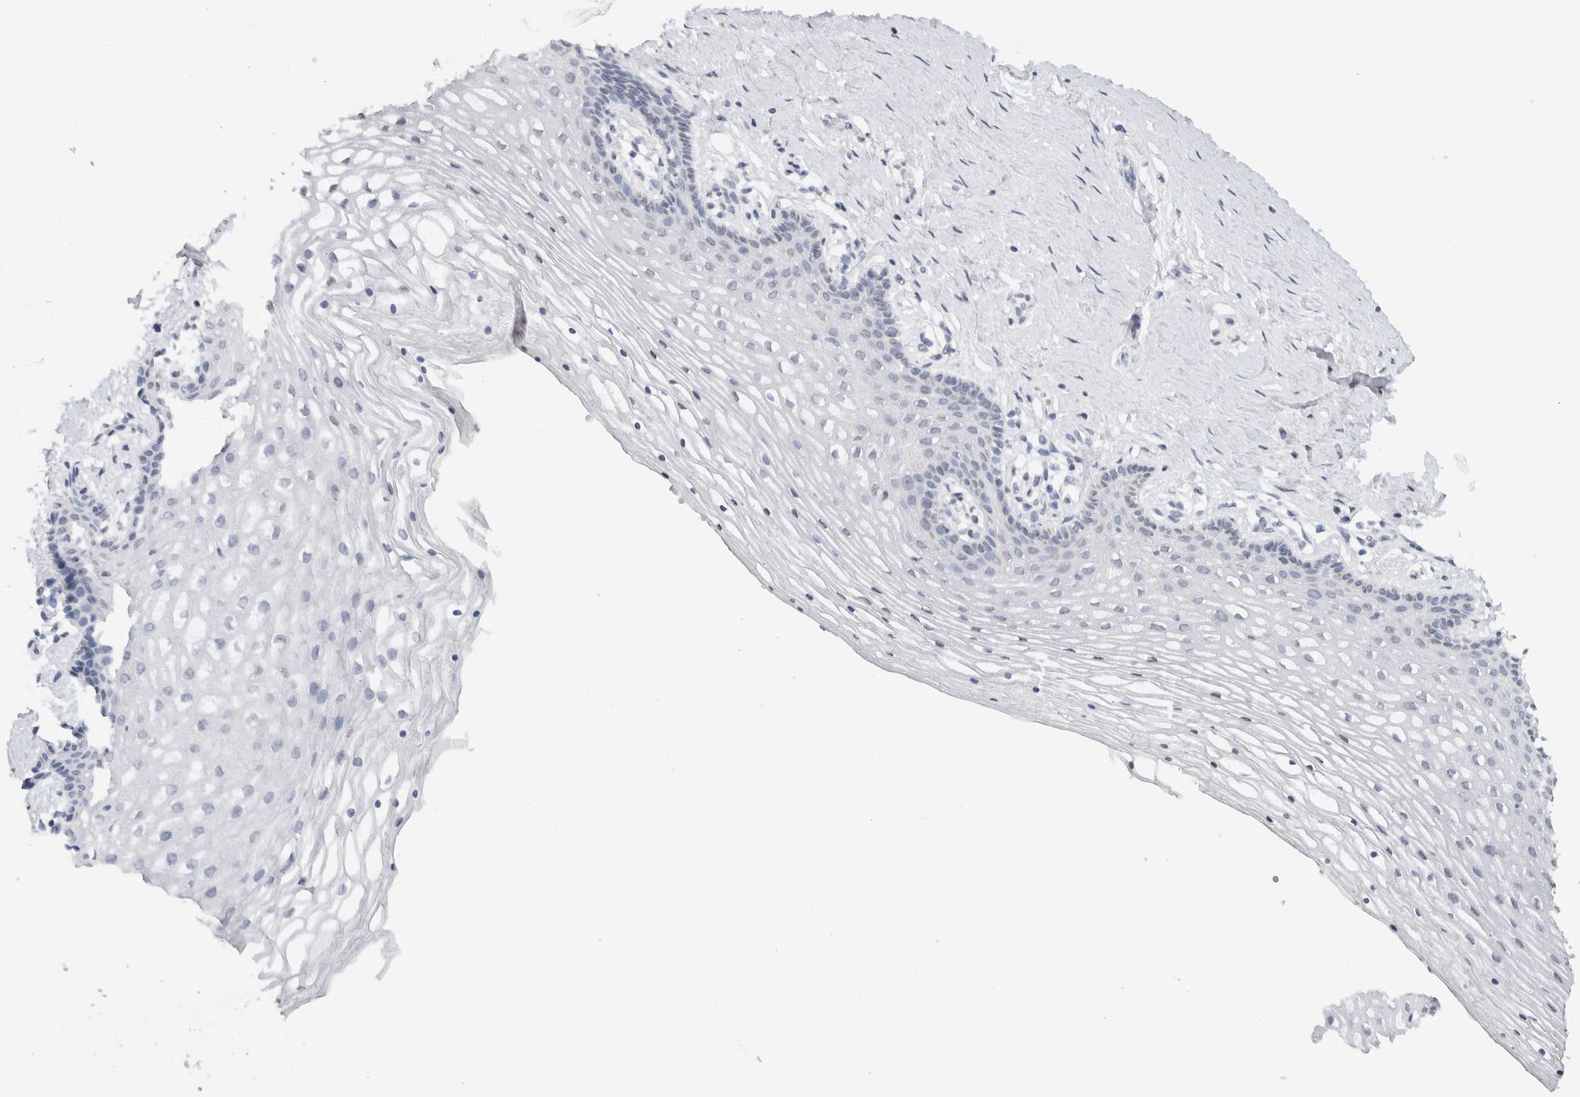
{"staining": {"intensity": "negative", "quantity": "none", "location": "none"}, "tissue": "vagina", "cell_type": "Squamous epithelial cells", "image_type": "normal", "snomed": [{"axis": "morphology", "description": "Normal tissue, NOS"}, {"axis": "topography", "description": "Vagina"}], "caption": "Immunohistochemistry (IHC) of benign human vagina reveals no staining in squamous epithelial cells. Brightfield microscopy of IHC stained with DAB (3,3'-diaminobenzidine) (brown) and hematoxylin (blue), captured at high magnification.", "gene": "CNTN1", "patient": {"sex": "female", "age": 32}}